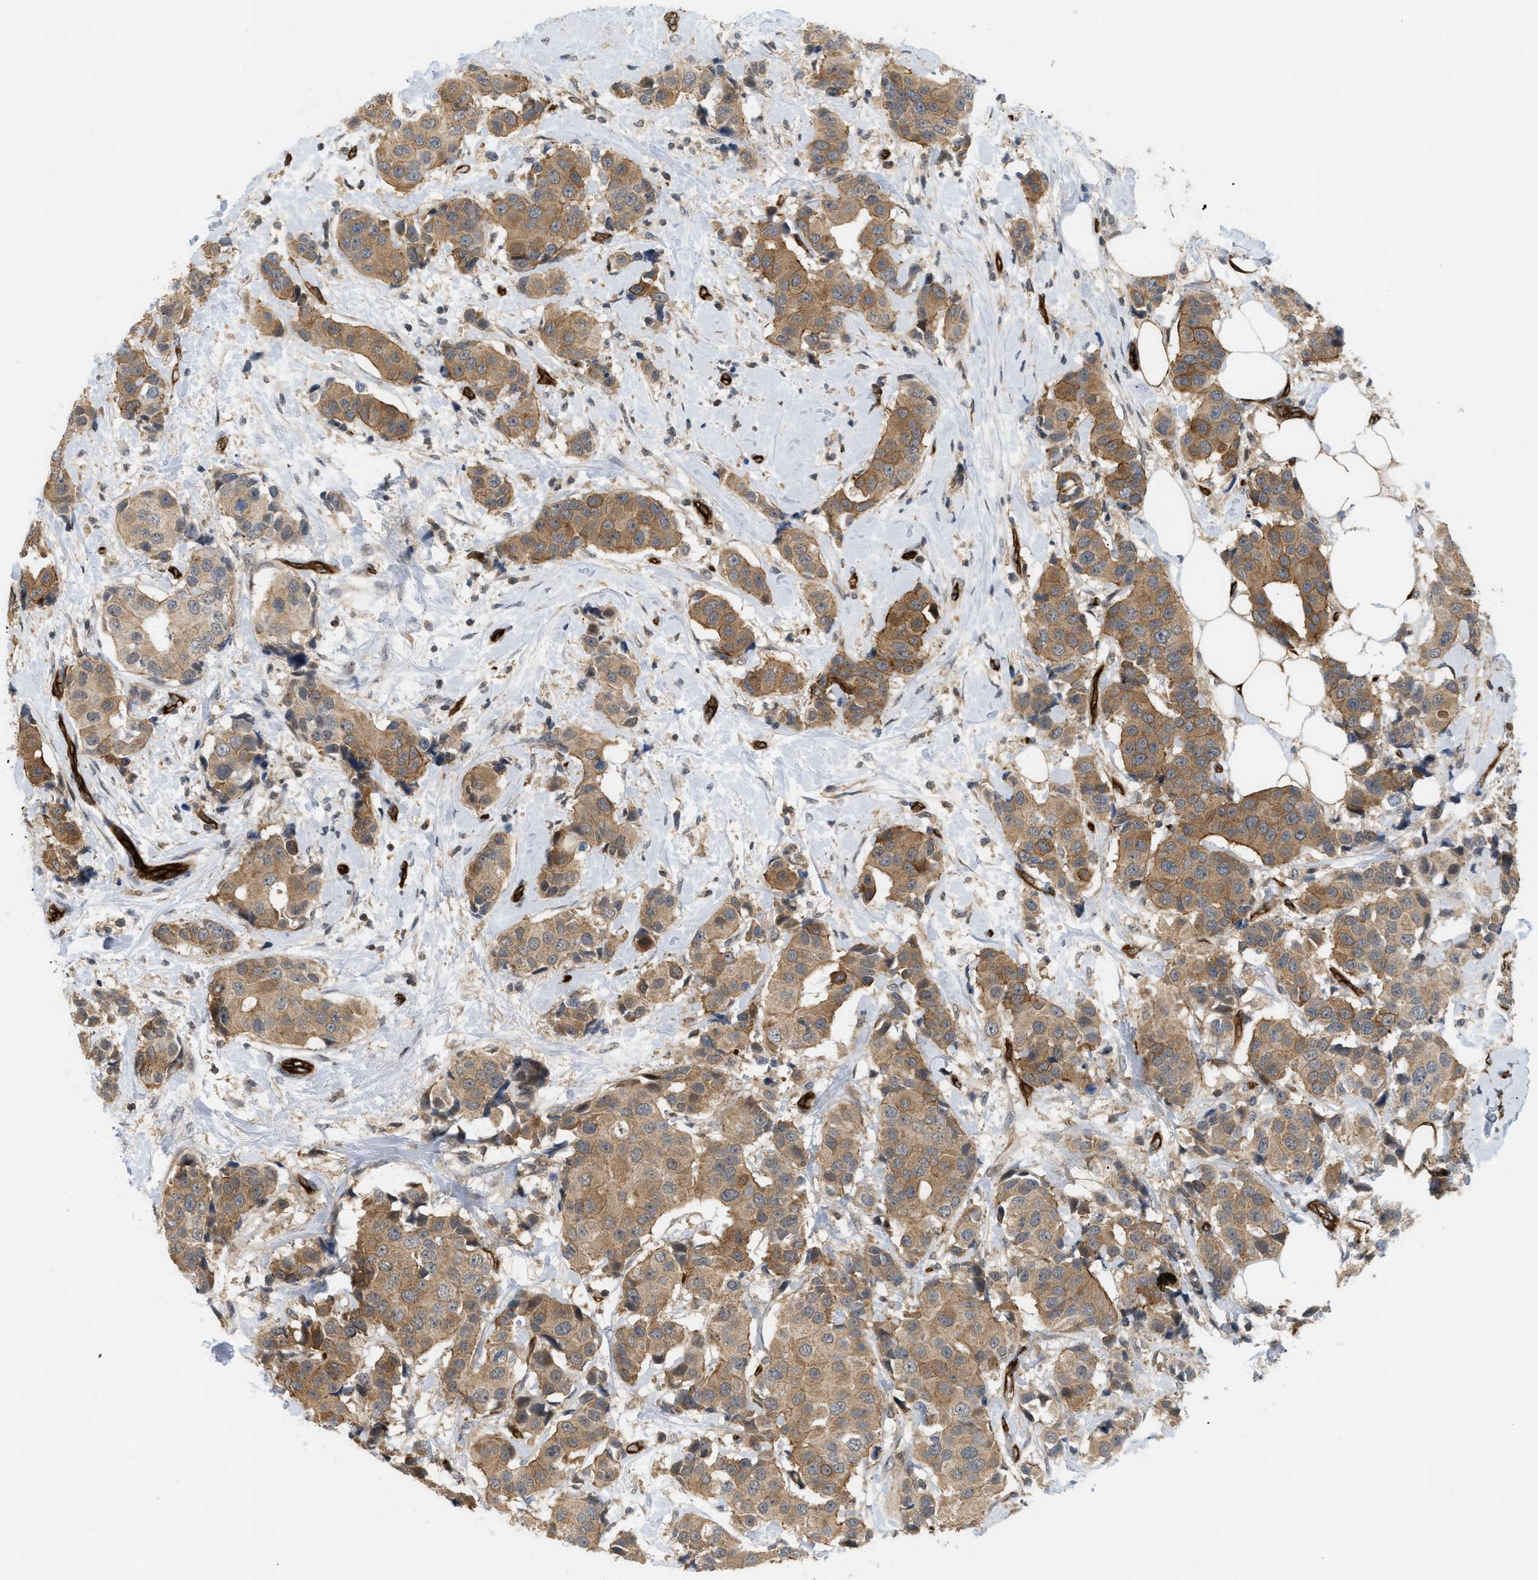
{"staining": {"intensity": "moderate", "quantity": ">75%", "location": "cytoplasmic/membranous"}, "tissue": "breast cancer", "cell_type": "Tumor cells", "image_type": "cancer", "snomed": [{"axis": "morphology", "description": "Normal tissue, NOS"}, {"axis": "morphology", "description": "Duct carcinoma"}, {"axis": "topography", "description": "Breast"}], "caption": "Immunohistochemistry staining of infiltrating ductal carcinoma (breast), which demonstrates medium levels of moderate cytoplasmic/membranous positivity in about >75% of tumor cells indicating moderate cytoplasmic/membranous protein positivity. The staining was performed using DAB (brown) for protein detection and nuclei were counterstained in hematoxylin (blue).", "gene": "PALMD", "patient": {"sex": "female", "age": 39}}